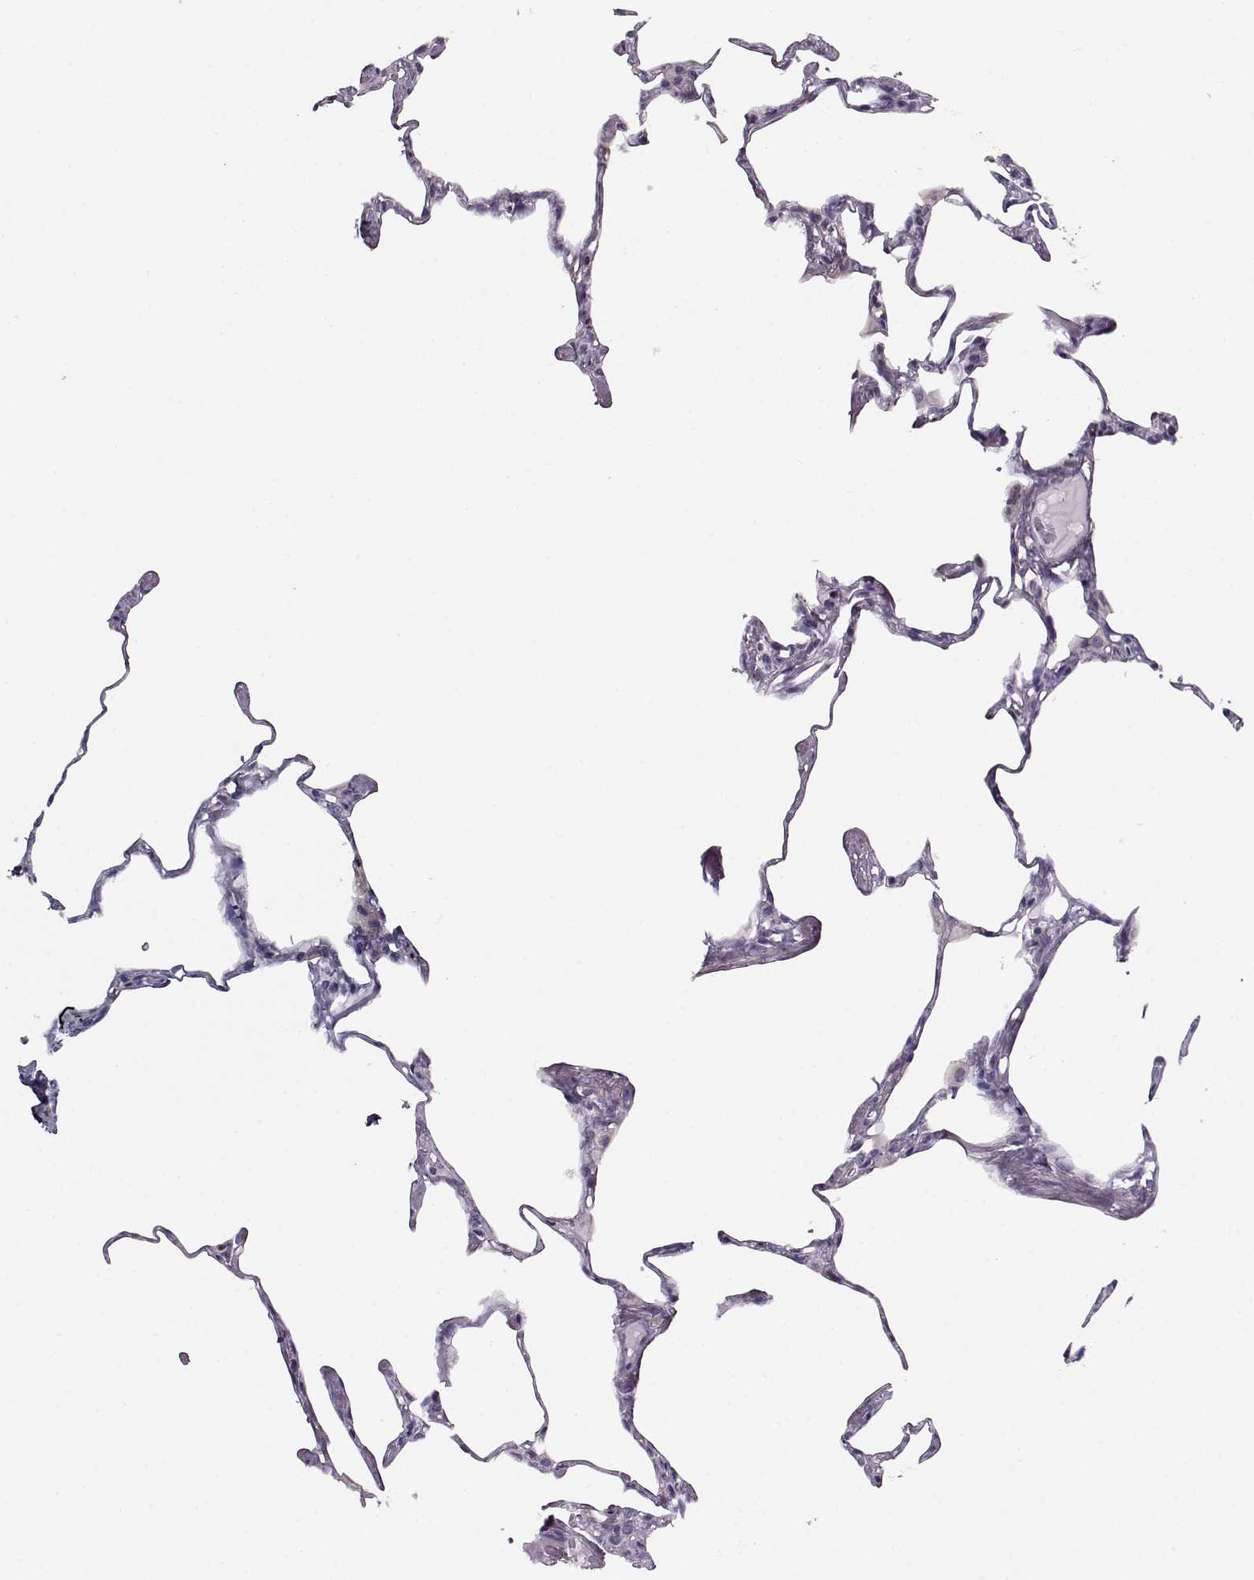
{"staining": {"intensity": "negative", "quantity": "none", "location": "none"}, "tissue": "lung", "cell_type": "Alveolar cells", "image_type": "normal", "snomed": [{"axis": "morphology", "description": "Normal tissue, NOS"}, {"axis": "topography", "description": "Lung"}], "caption": "The immunohistochemistry micrograph has no significant positivity in alveolar cells of lung. (DAB immunohistochemistry visualized using brightfield microscopy, high magnification).", "gene": "RP1L1", "patient": {"sex": "male", "age": 65}}